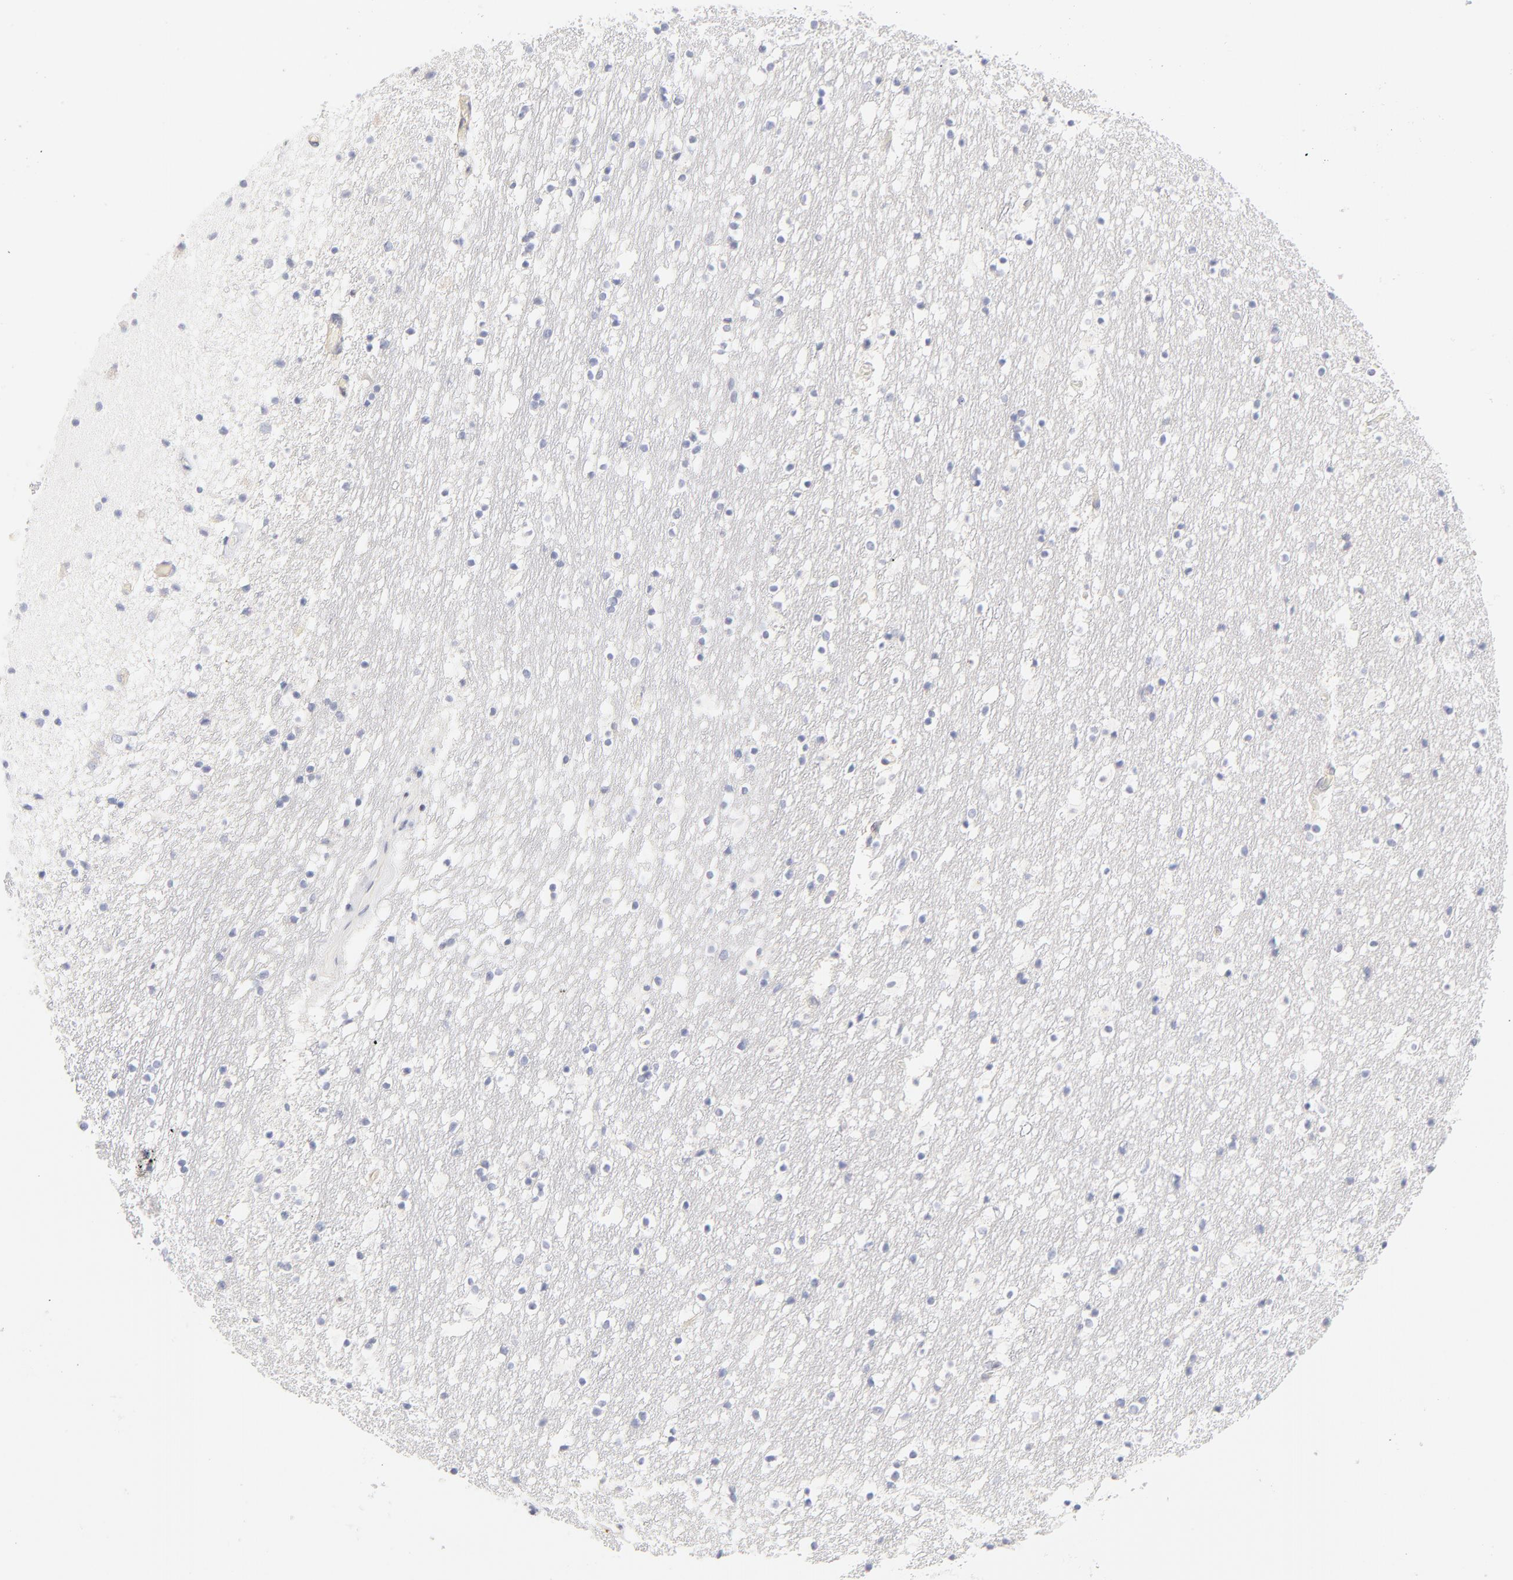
{"staining": {"intensity": "negative", "quantity": "none", "location": "none"}, "tissue": "caudate", "cell_type": "Glial cells", "image_type": "normal", "snomed": [{"axis": "morphology", "description": "Normal tissue, NOS"}, {"axis": "topography", "description": "Lateral ventricle wall"}], "caption": "This image is of normal caudate stained with IHC to label a protein in brown with the nuclei are counter-stained blue. There is no expression in glial cells. (DAB (3,3'-diaminobenzidine) immunohistochemistry visualized using brightfield microscopy, high magnification).", "gene": "NPNT", "patient": {"sex": "male", "age": 45}}